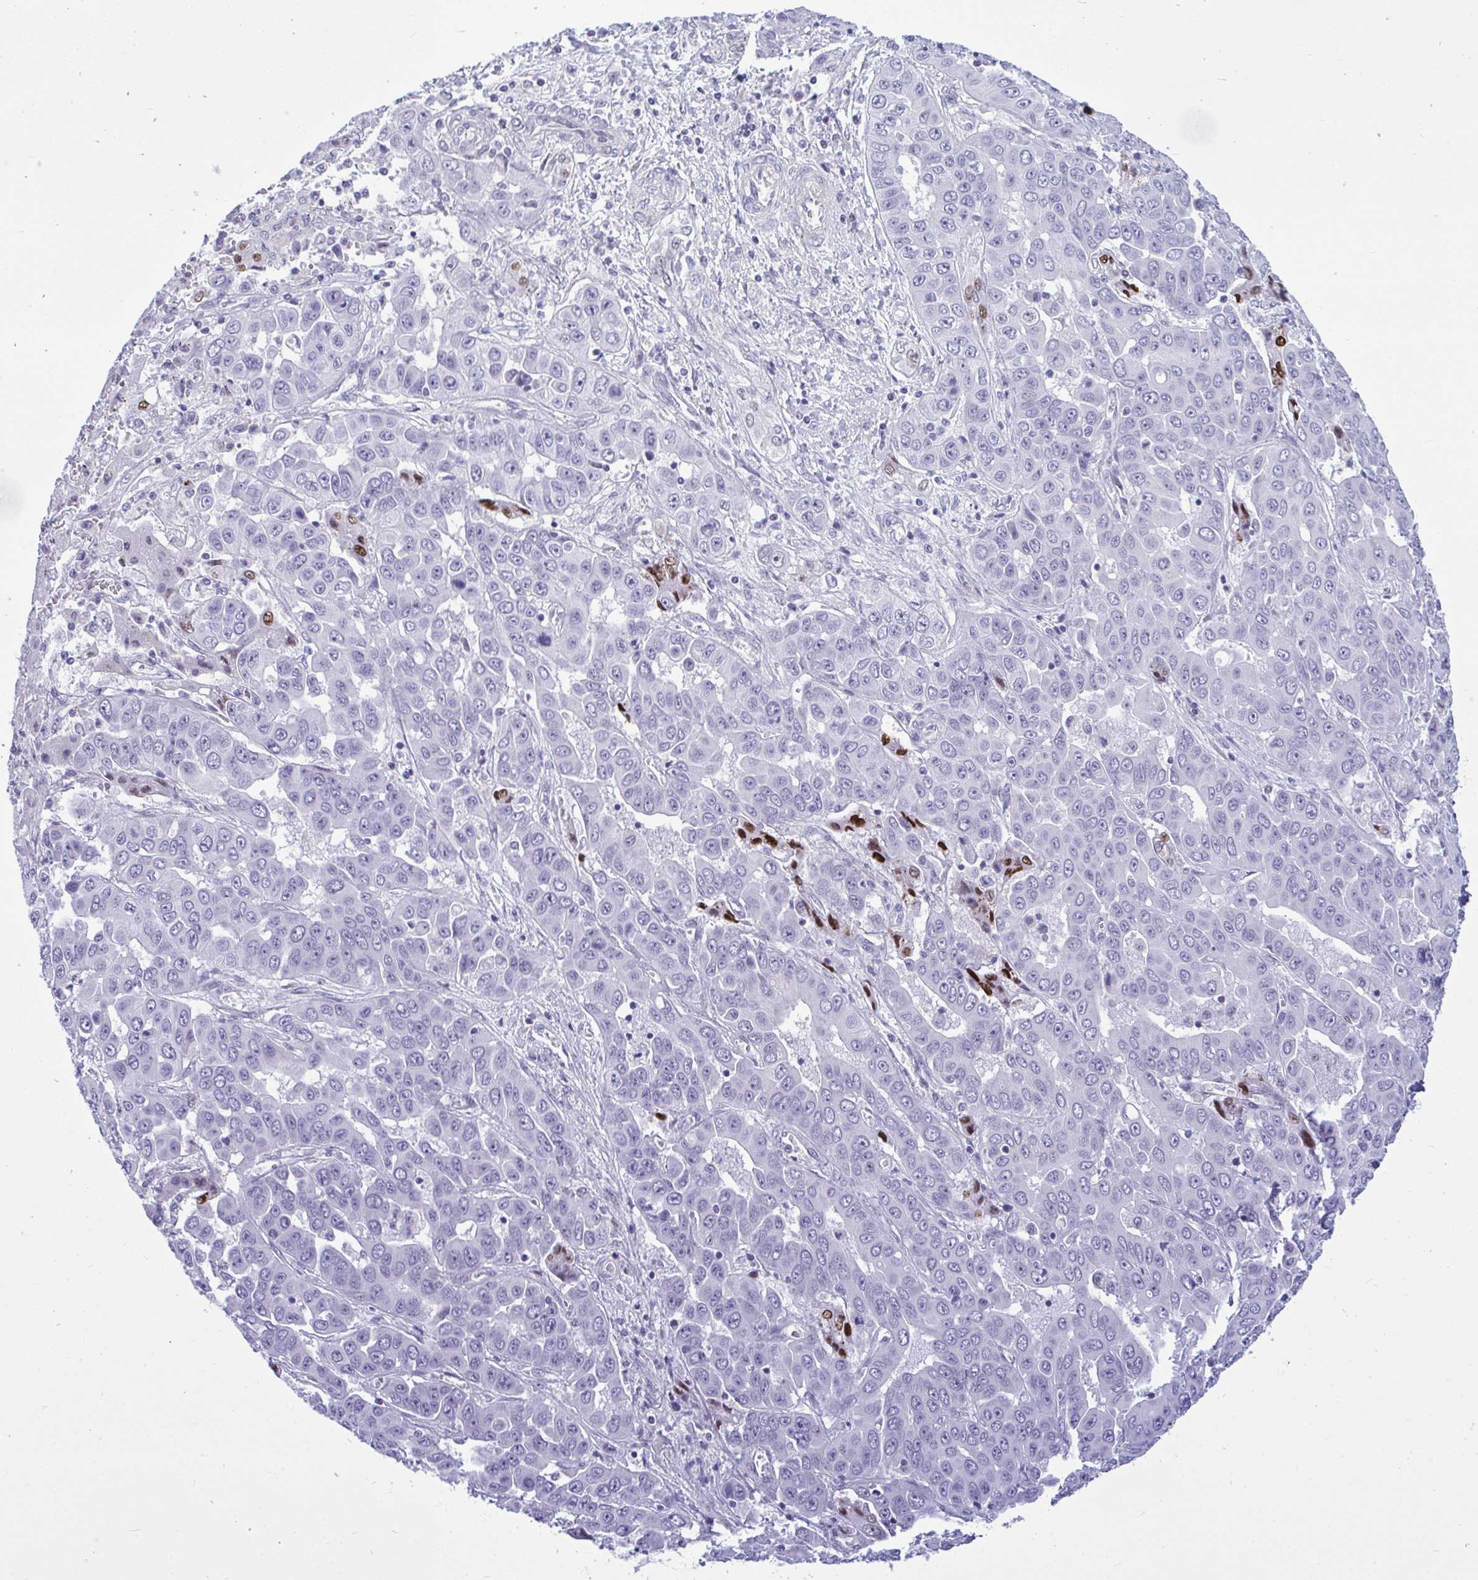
{"staining": {"intensity": "negative", "quantity": "none", "location": "none"}, "tissue": "liver cancer", "cell_type": "Tumor cells", "image_type": "cancer", "snomed": [{"axis": "morphology", "description": "Cholangiocarcinoma"}, {"axis": "topography", "description": "Liver"}], "caption": "This is an immunohistochemistry (IHC) histopathology image of liver cancer (cholangiocarcinoma). There is no staining in tumor cells.", "gene": "SLC25A51", "patient": {"sex": "female", "age": 52}}